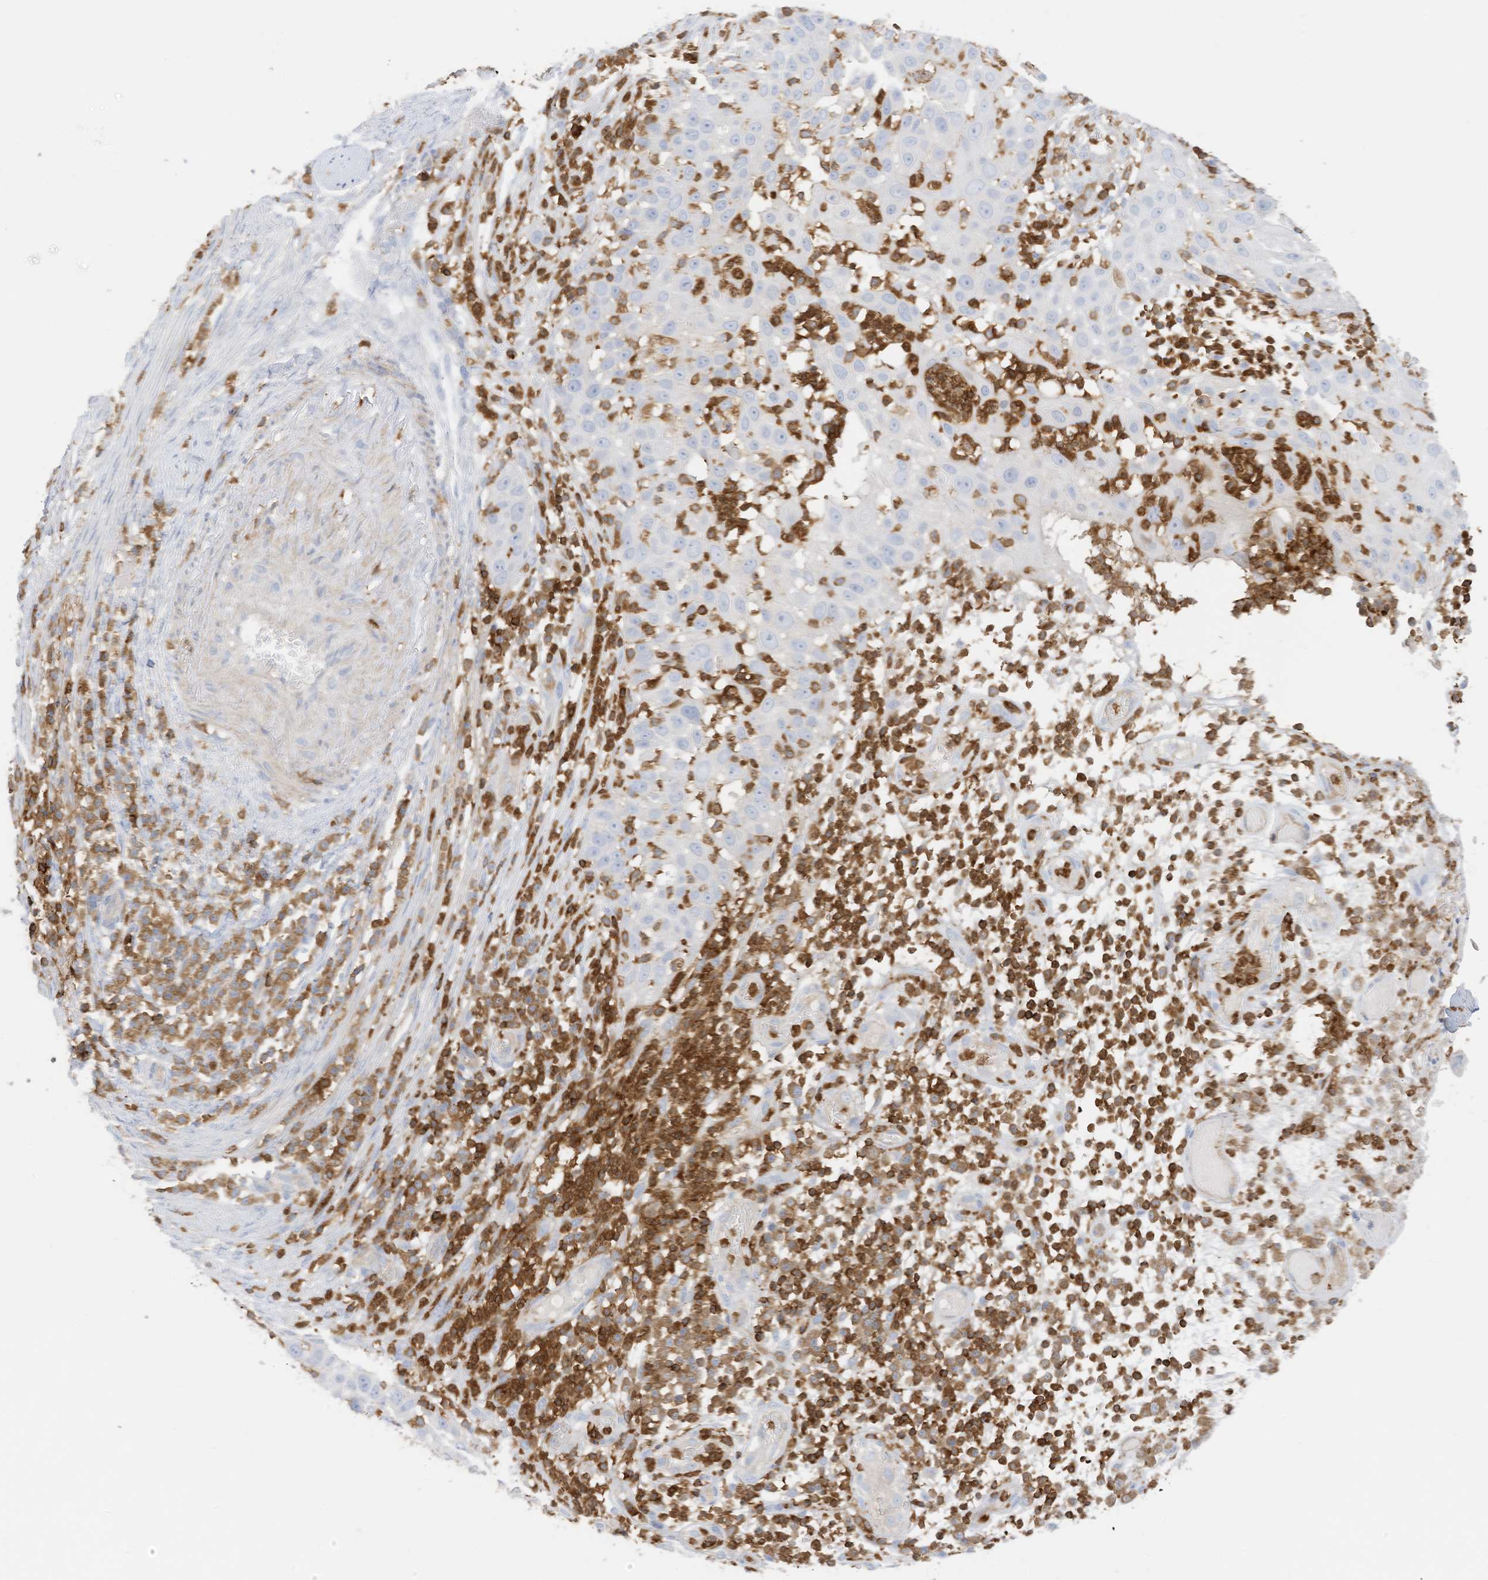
{"staining": {"intensity": "negative", "quantity": "none", "location": "none"}, "tissue": "skin cancer", "cell_type": "Tumor cells", "image_type": "cancer", "snomed": [{"axis": "morphology", "description": "Squamous cell carcinoma, NOS"}, {"axis": "topography", "description": "Skin"}], "caption": "Human skin cancer stained for a protein using IHC demonstrates no positivity in tumor cells.", "gene": "ARHGAP25", "patient": {"sex": "female", "age": 44}}